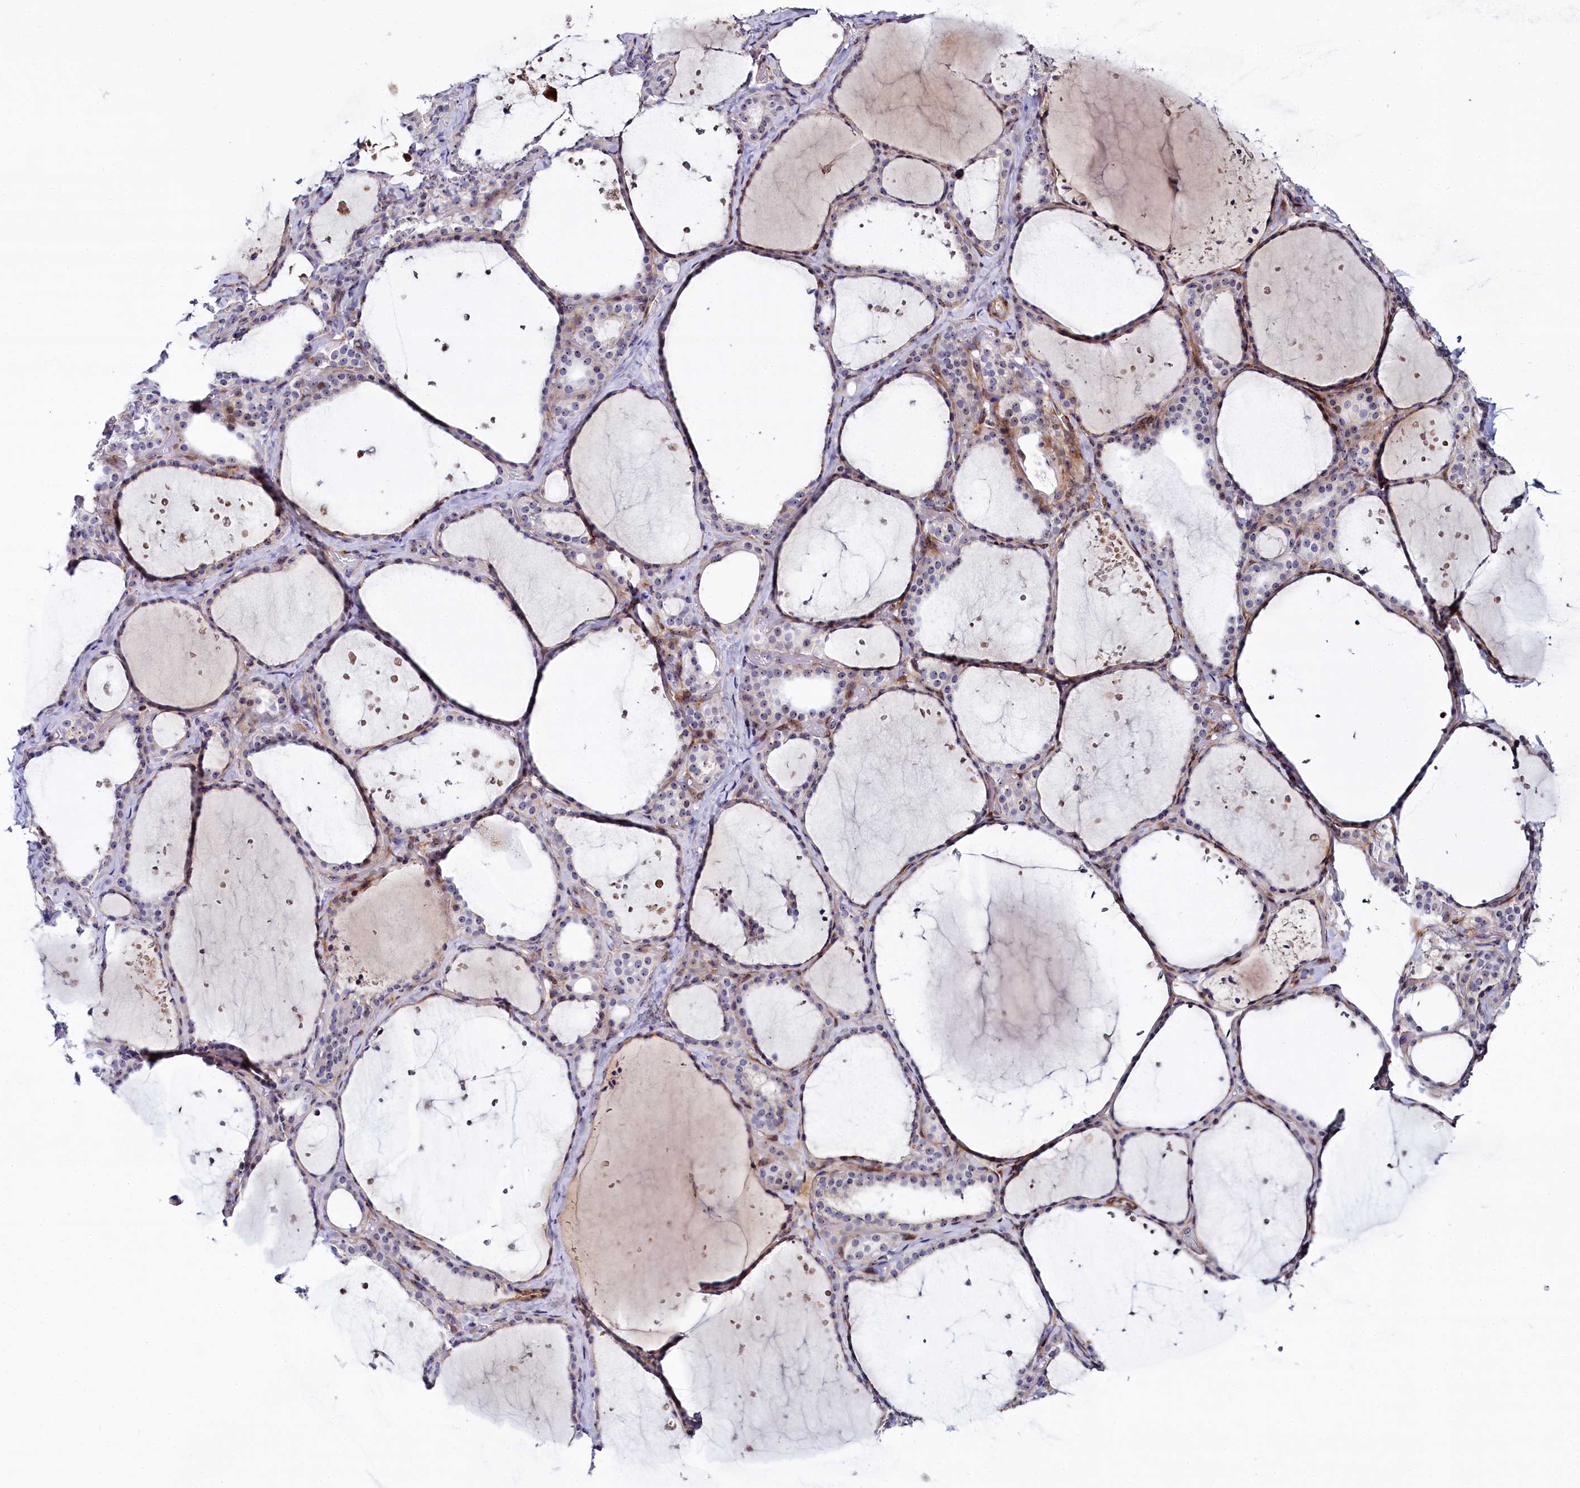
{"staining": {"intensity": "moderate", "quantity": "<25%", "location": "cytoplasmic/membranous,nuclear"}, "tissue": "thyroid gland", "cell_type": "Glandular cells", "image_type": "normal", "snomed": [{"axis": "morphology", "description": "Normal tissue, NOS"}, {"axis": "topography", "description": "Thyroid gland"}], "caption": "Normal thyroid gland was stained to show a protein in brown. There is low levels of moderate cytoplasmic/membranous,nuclear positivity in approximately <25% of glandular cells.", "gene": "TCOF1", "patient": {"sex": "female", "age": 44}}